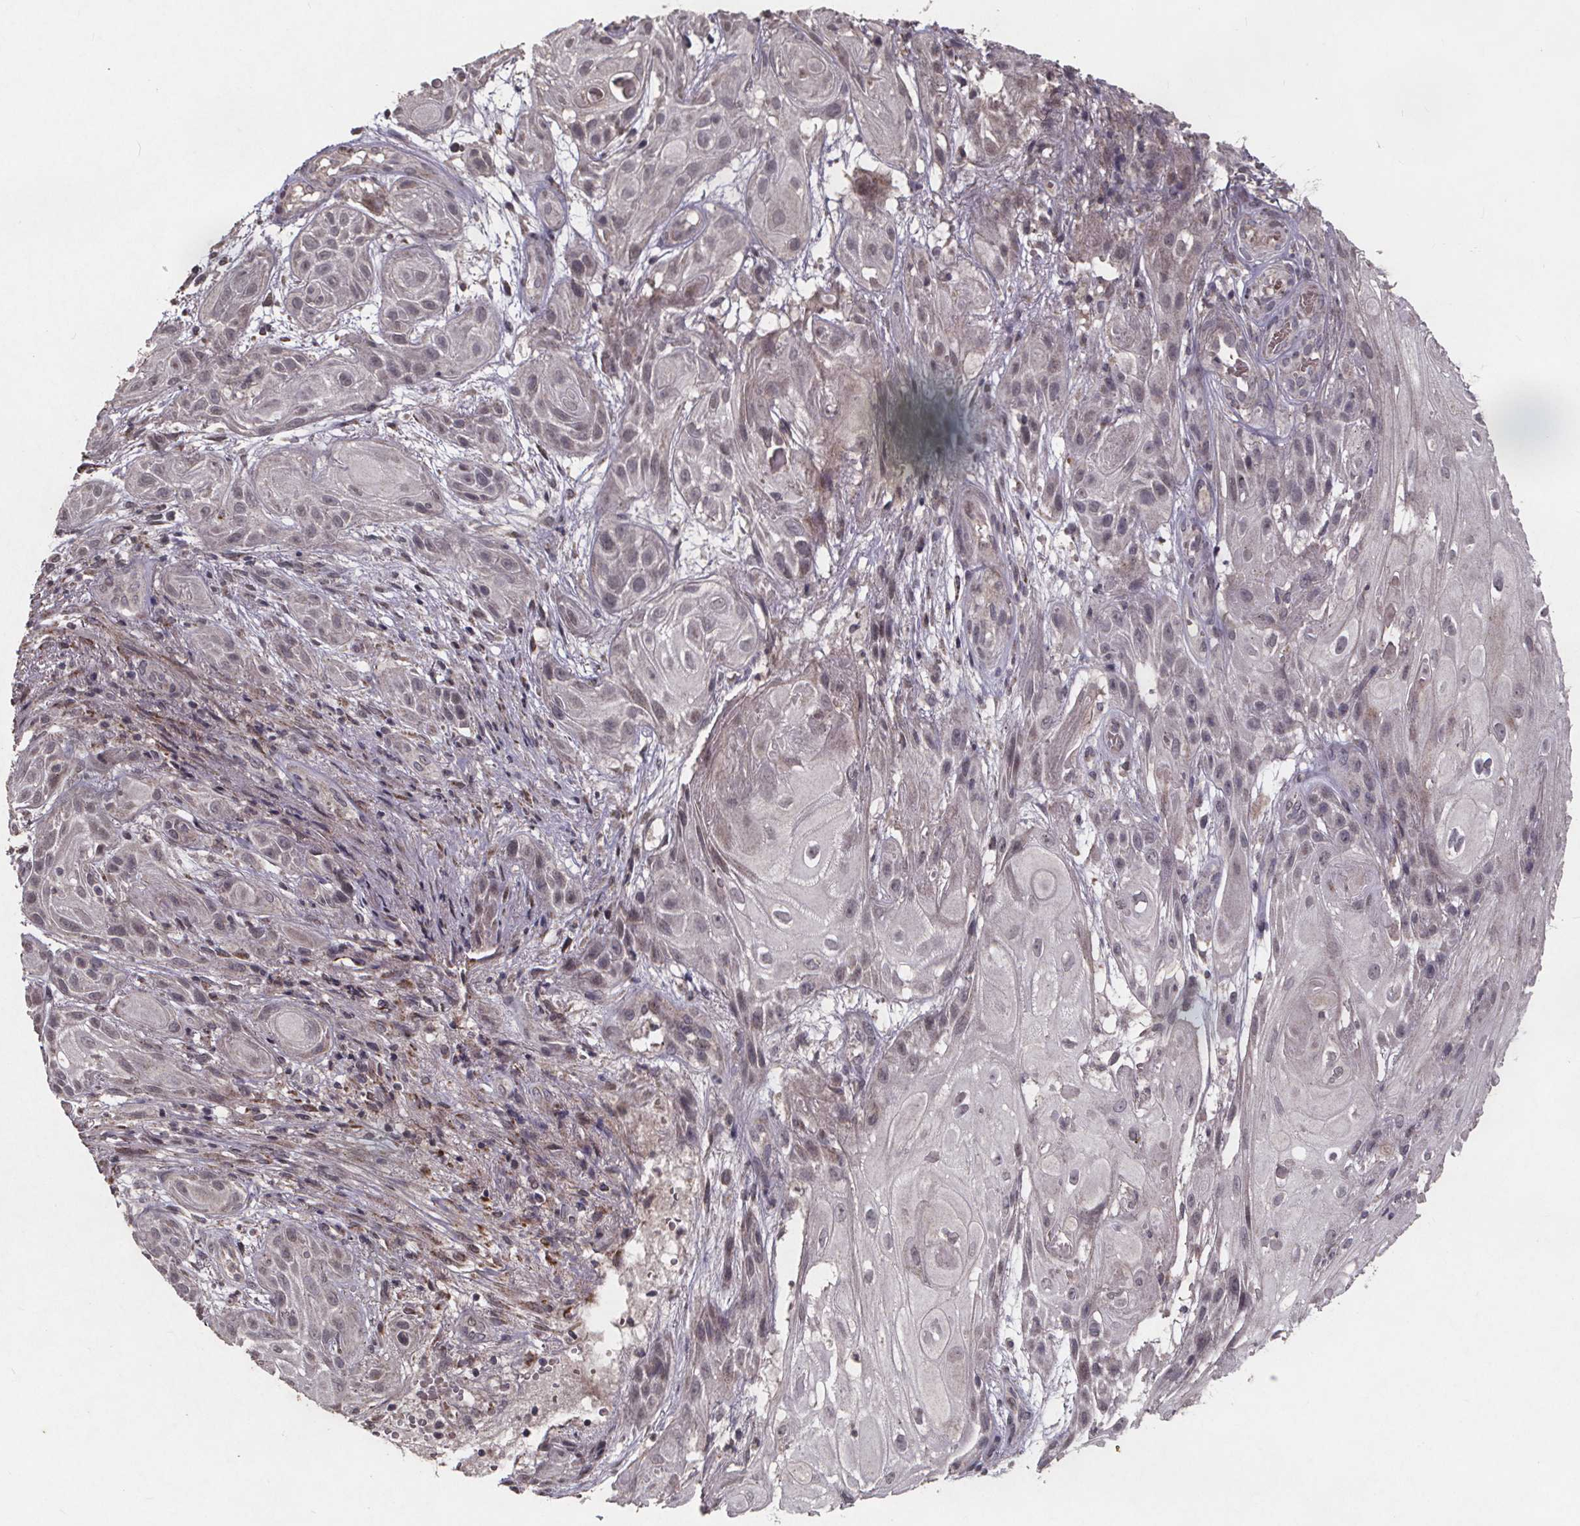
{"staining": {"intensity": "negative", "quantity": "none", "location": "none"}, "tissue": "skin cancer", "cell_type": "Tumor cells", "image_type": "cancer", "snomed": [{"axis": "morphology", "description": "Squamous cell carcinoma, NOS"}, {"axis": "topography", "description": "Skin"}], "caption": "The image displays no staining of tumor cells in squamous cell carcinoma (skin). (DAB (3,3'-diaminobenzidine) immunohistochemistry visualized using brightfield microscopy, high magnification).", "gene": "GPX3", "patient": {"sex": "male", "age": 62}}